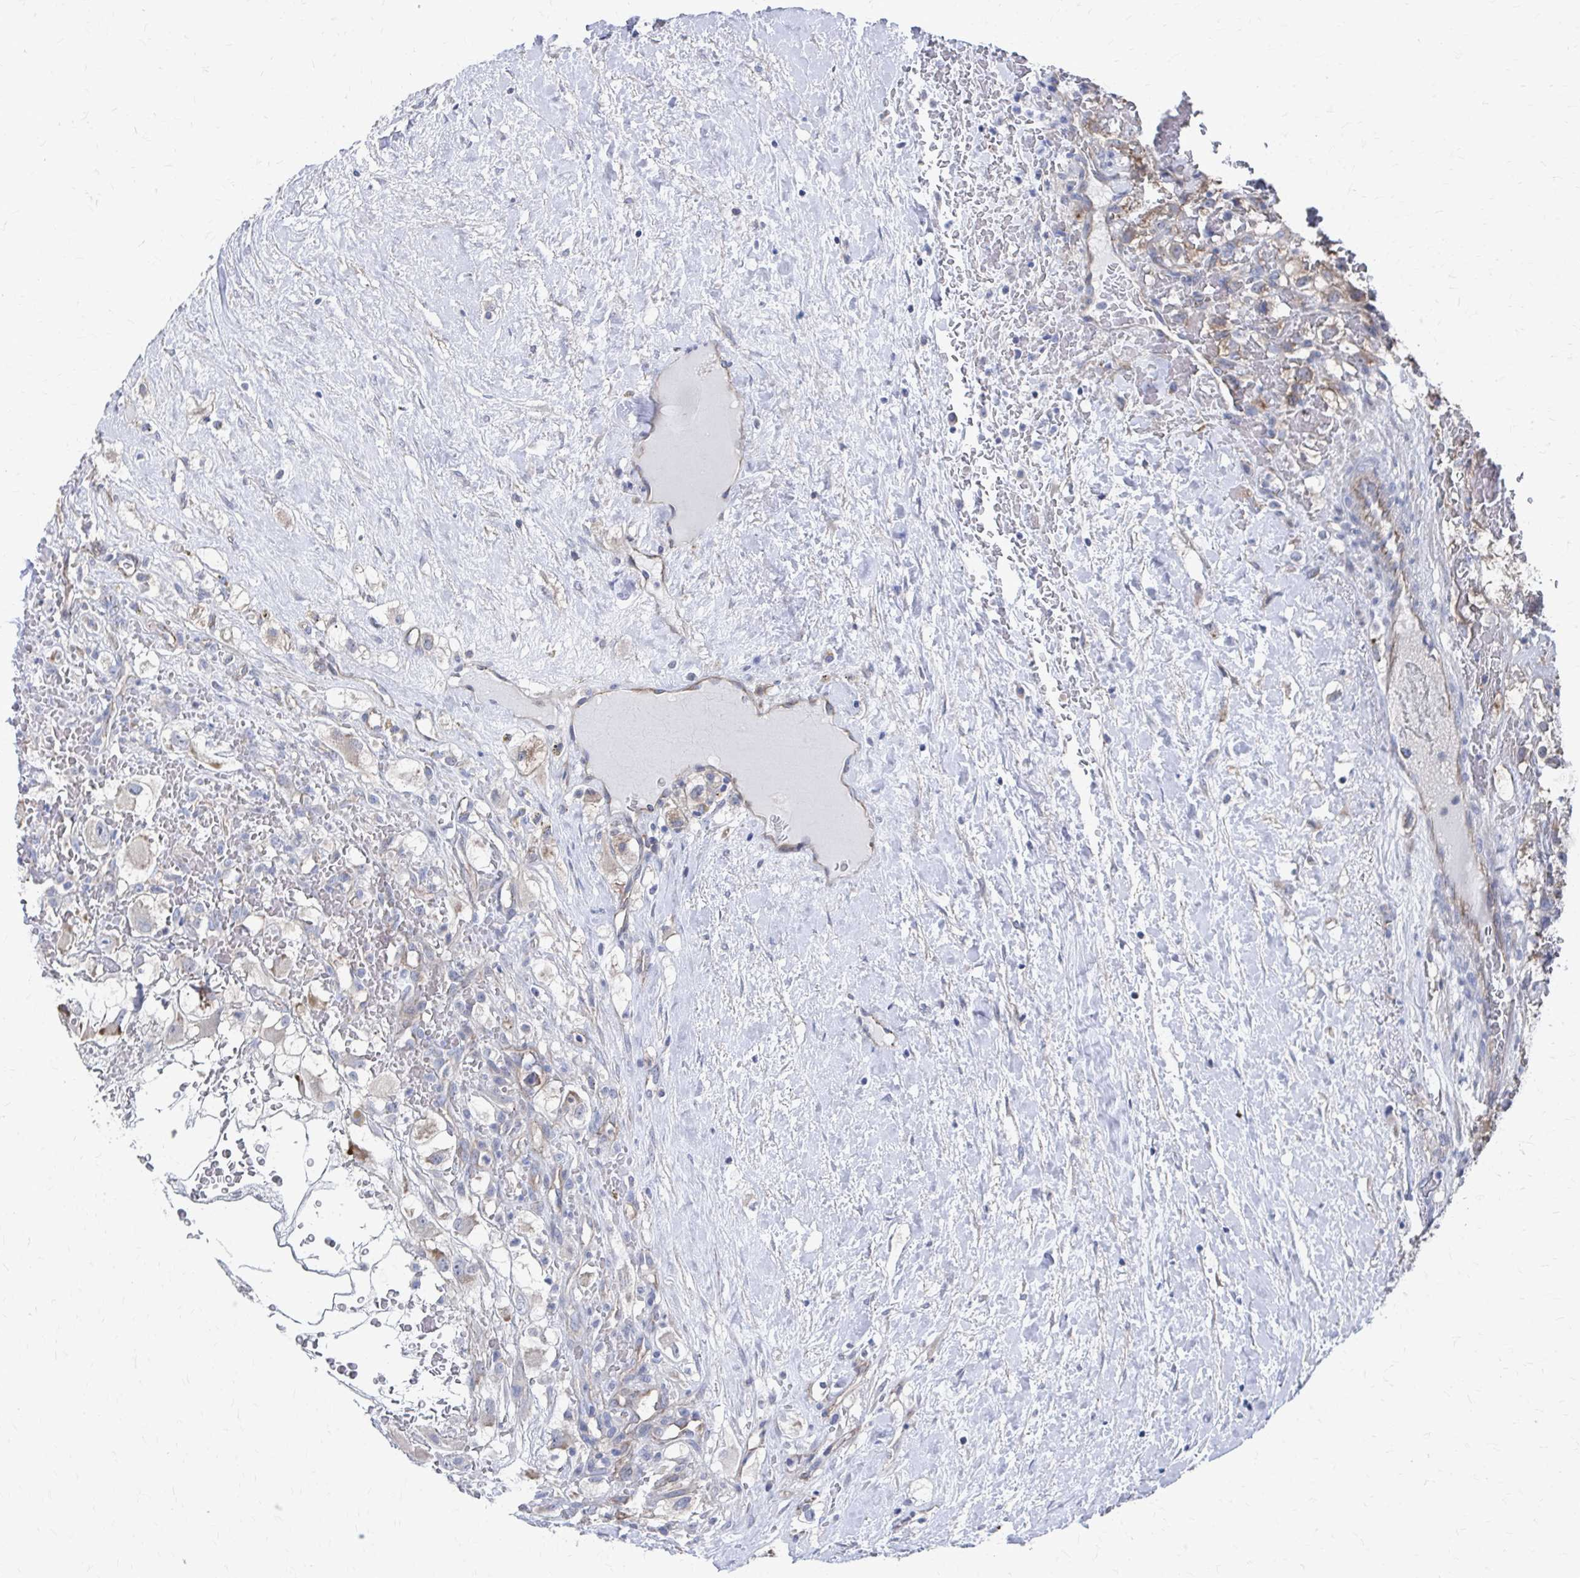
{"staining": {"intensity": "weak", "quantity": "25%-75%", "location": "cytoplasmic/membranous"}, "tissue": "renal cancer", "cell_type": "Tumor cells", "image_type": "cancer", "snomed": [{"axis": "morphology", "description": "Adenocarcinoma, NOS"}, {"axis": "topography", "description": "Kidney"}], "caption": "A high-resolution photomicrograph shows IHC staining of renal adenocarcinoma, which exhibits weak cytoplasmic/membranous staining in approximately 25%-75% of tumor cells.", "gene": "PLEKHG7", "patient": {"sex": "male", "age": 59}}